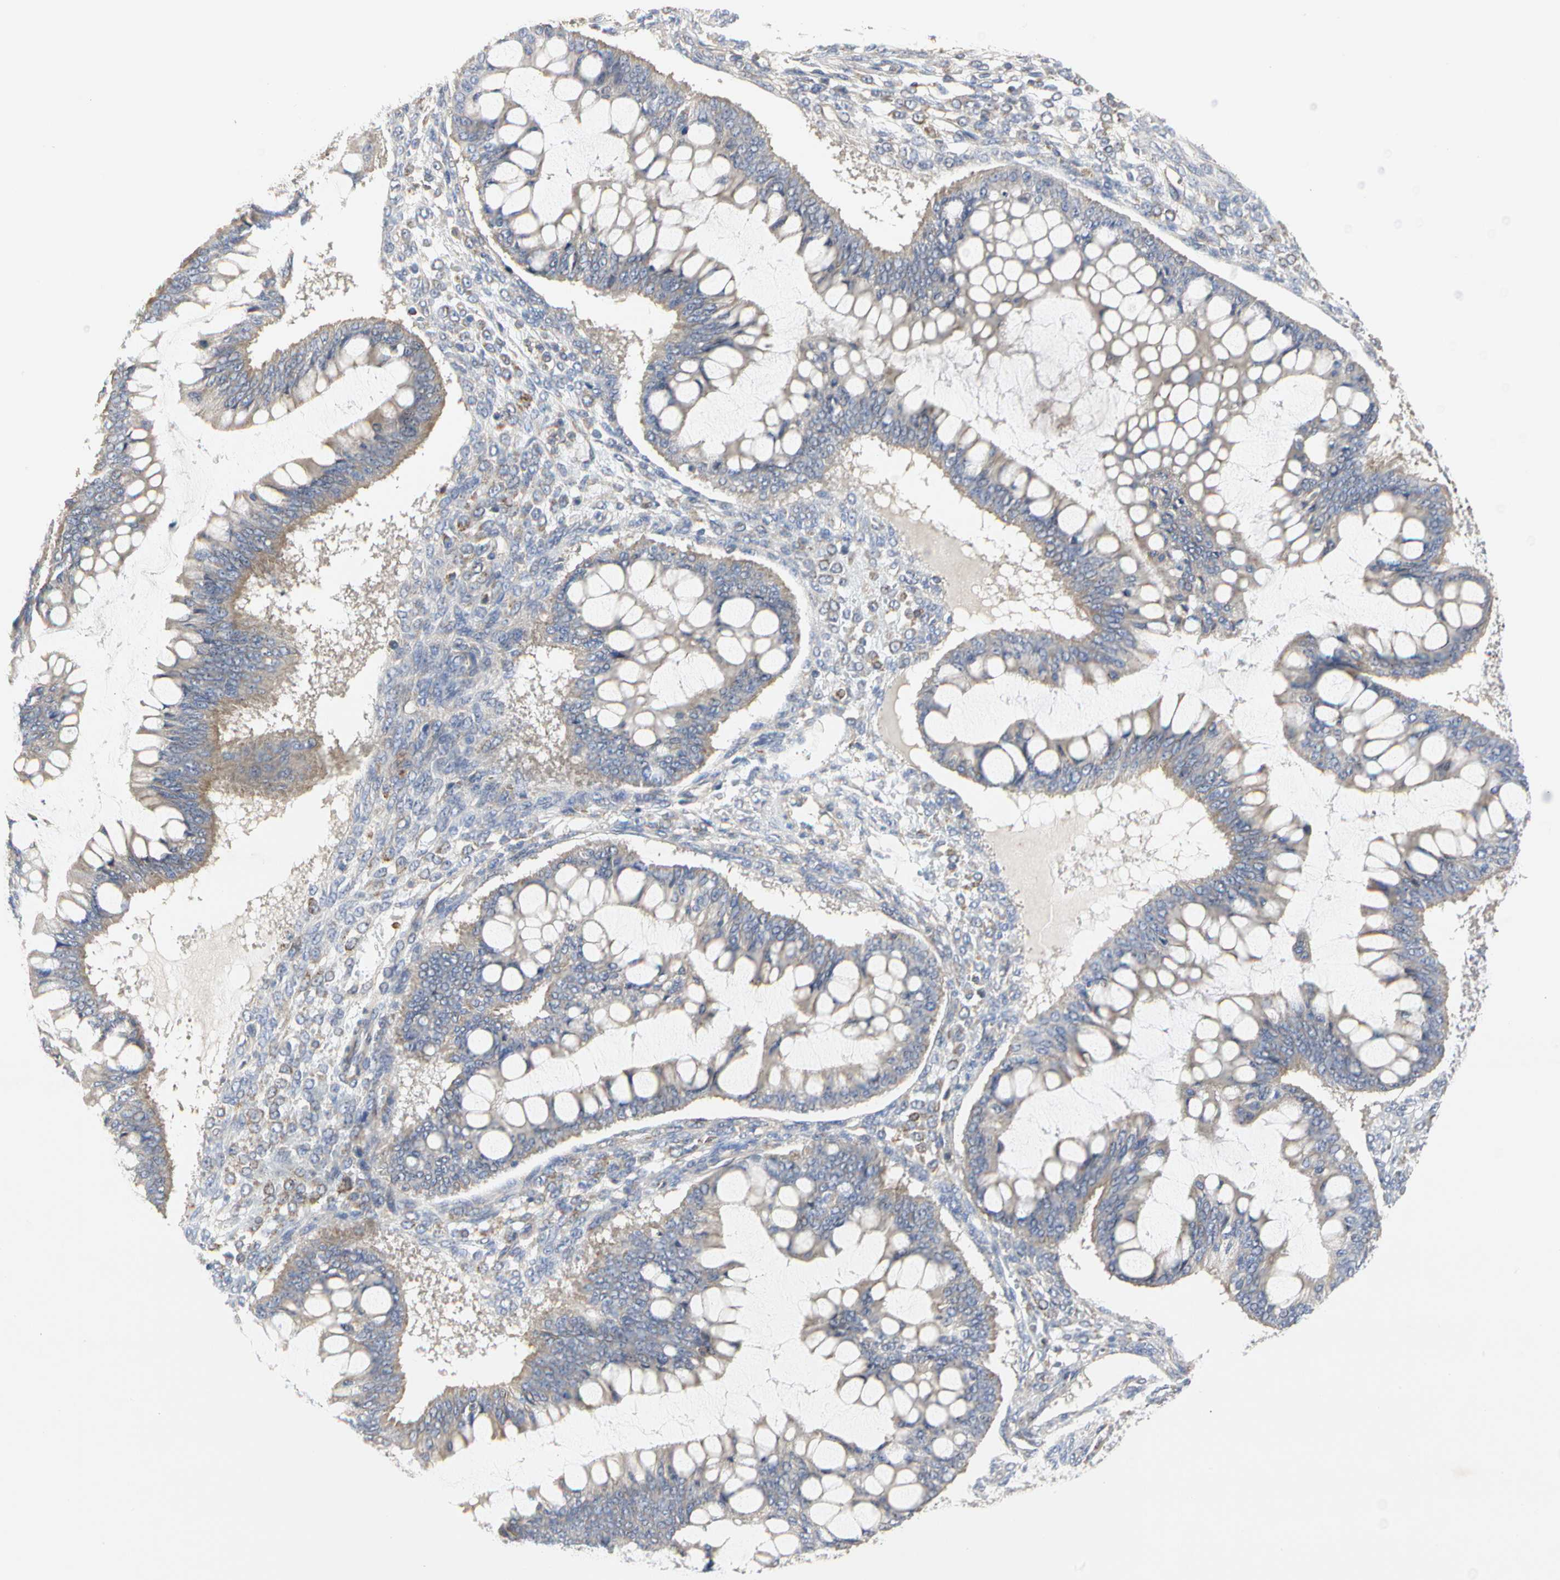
{"staining": {"intensity": "weak", "quantity": "25%-75%", "location": "cytoplasmic/membranous"}, "tissue": "ovarian cancer", "cell_type": "Tumor cells", "image_type": "cancer", "snomed": [{"axis": "morphology", "description": "Cystadenocarcinoma, mucinous, NOS"}, {"axis": "topography", "description": "Ovary"}], "caption": "Mucinous cystadenocarcinoma (ovarian) stained with a brown dye demonstrates weak cytoplasmic/membranous positive expression in approximately 25%-75% of tumor cells.", "gene": "NAPG", "patient": {"sex": "female", "age": 73}}